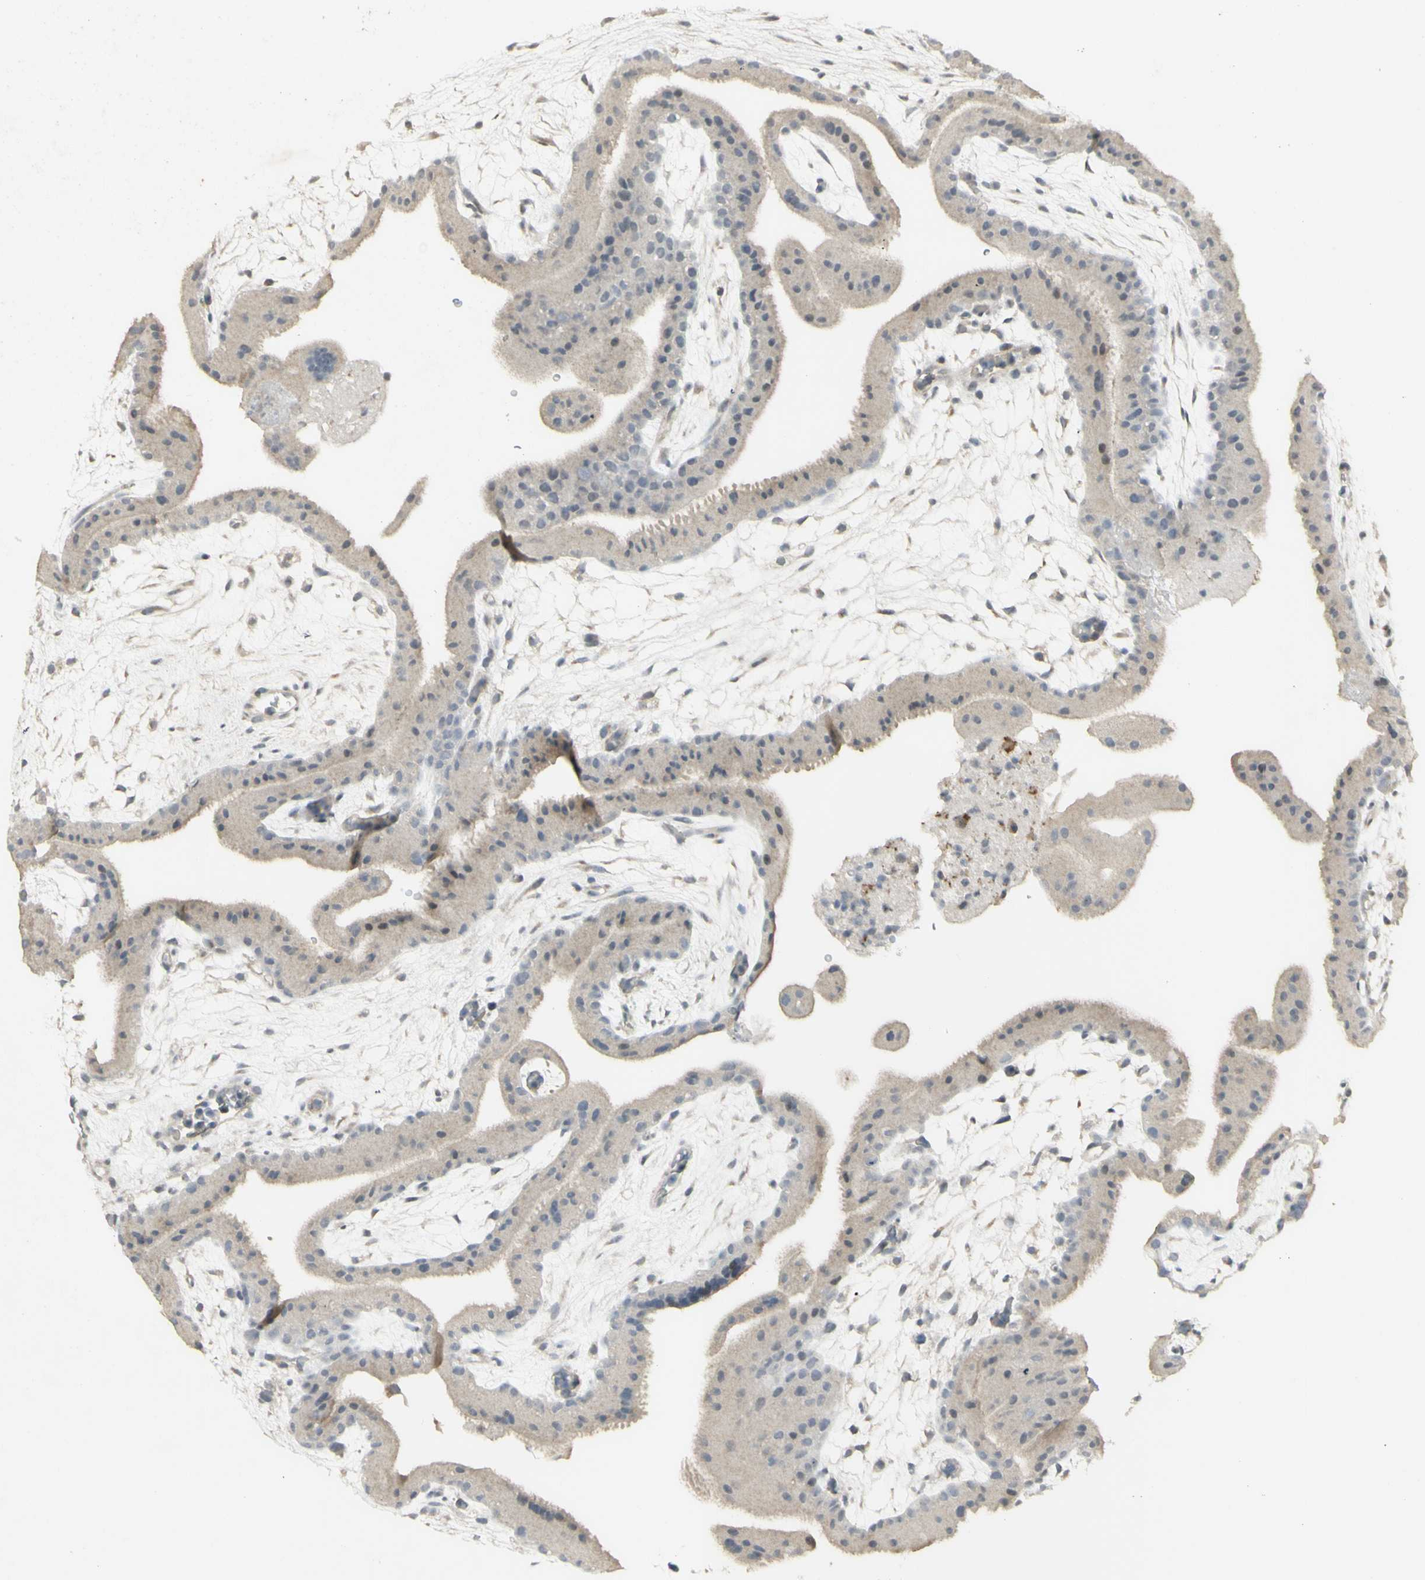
{"staining": {"intensity": "negative", "quantity": "none", "location": "none"}, "tissue": "placenta", "cell_type": "Trophoblastic cells", "image_type": "normal", "snomed": [{"axis": "morphology", "description": "Normal tissue, NOS"}, {"axis": "topography", "description": "Placenta"}], "caption": "The image shows no staining of trophoblastic cells in normal placenta. (Stains: DAB (3,3'-diaminobenzidine) immunohistochemistry (IHC) with hematoxylin counter stain, Microscopy: brightfield microscopy at high magnification).", "gene": "C1orf116", "patient": {"sex": "female", "age": 19}}